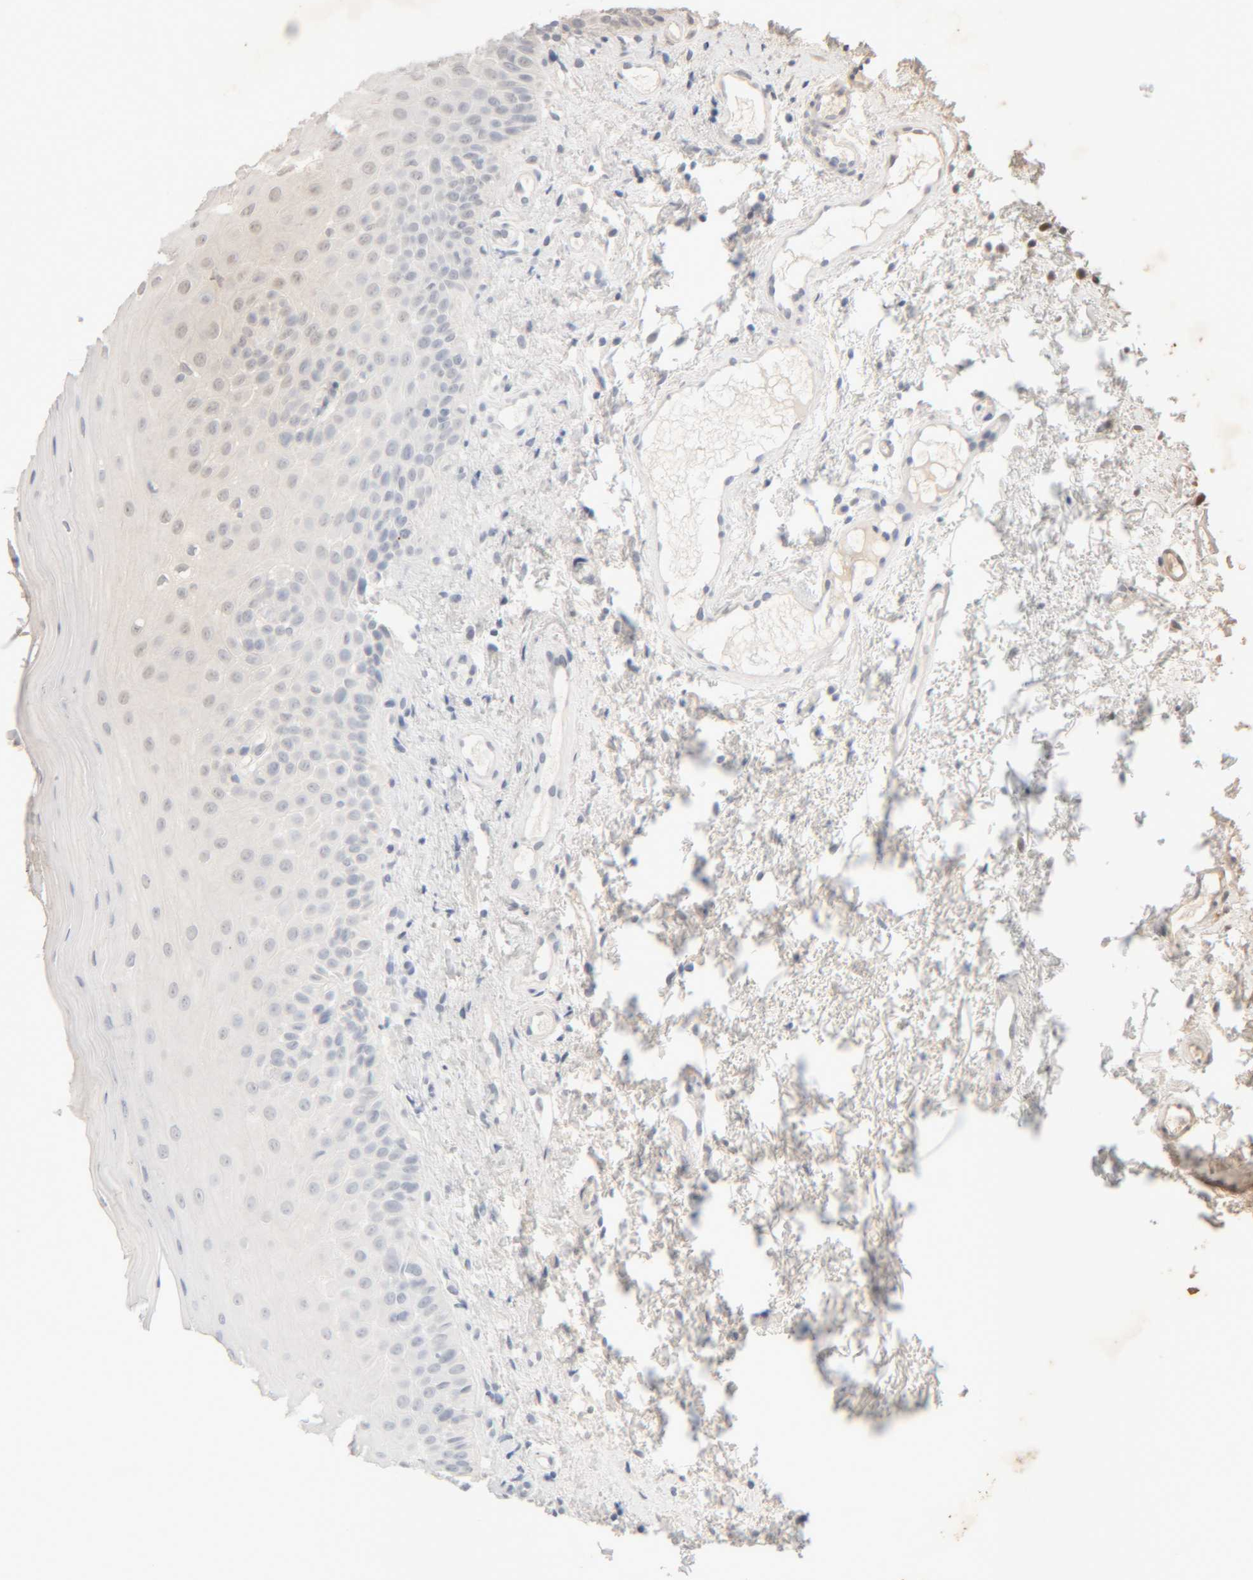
{"staining": {"intensity": "negative", "quantity": "none", "location": "none"}, "tissue": "oral mucosa", "cell_type": "Squamous epithelial cells", "image_type": "normal", "snomed": [{"axis": "morphology", "description": "Normal tissue, NOS"}, {"axis": "topography", "description": "Oral tissue"}], "caption": "Immunohistochemistry image of unremarkable human oral mucosa stained for a protein (brown), which shows no expression in squamous epithelial cells.", "gene": "RIDA", "patient": {"sex": "male", "age": 66}}